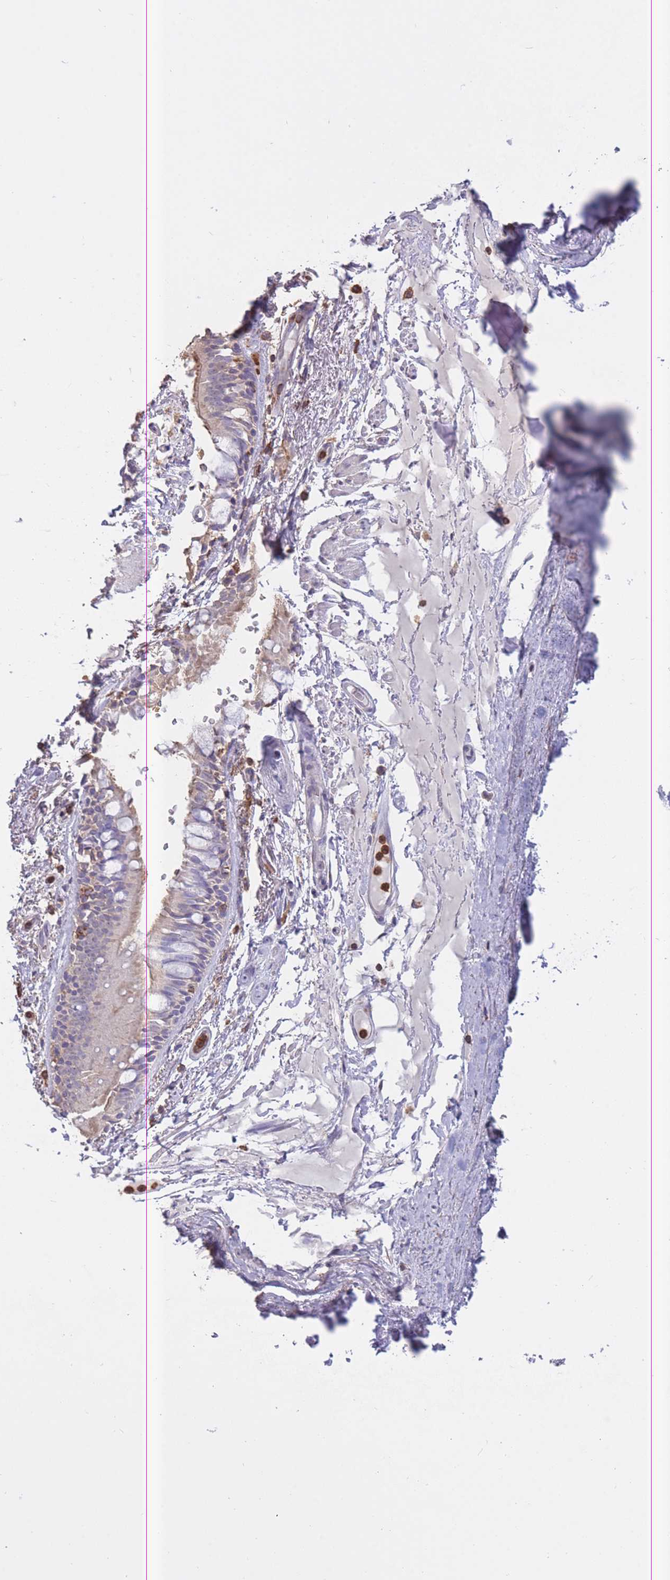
{"staining": {"intensity": "weak", "quantity": "<25%", "location": "cytoplasmic/membranous"}, "tissue": "bronchus", "cell_type": "Respiratory epithelial cells", "image_type": "normal", "snomed": [{"axis": "morphology", "description": "Normal tissue, NOS"}, {"axis": "topography", "description": "Bronchus"}], "caption": "This is a image of IHC staining of unremarkable bronchus, which shows no staining in respiratory epithelial cells. (Brightfield microscopy of DAB immunohistochemistry at high magnification).", "gene": "GMIP", "patient": {"sex": "male", "age": 70}}